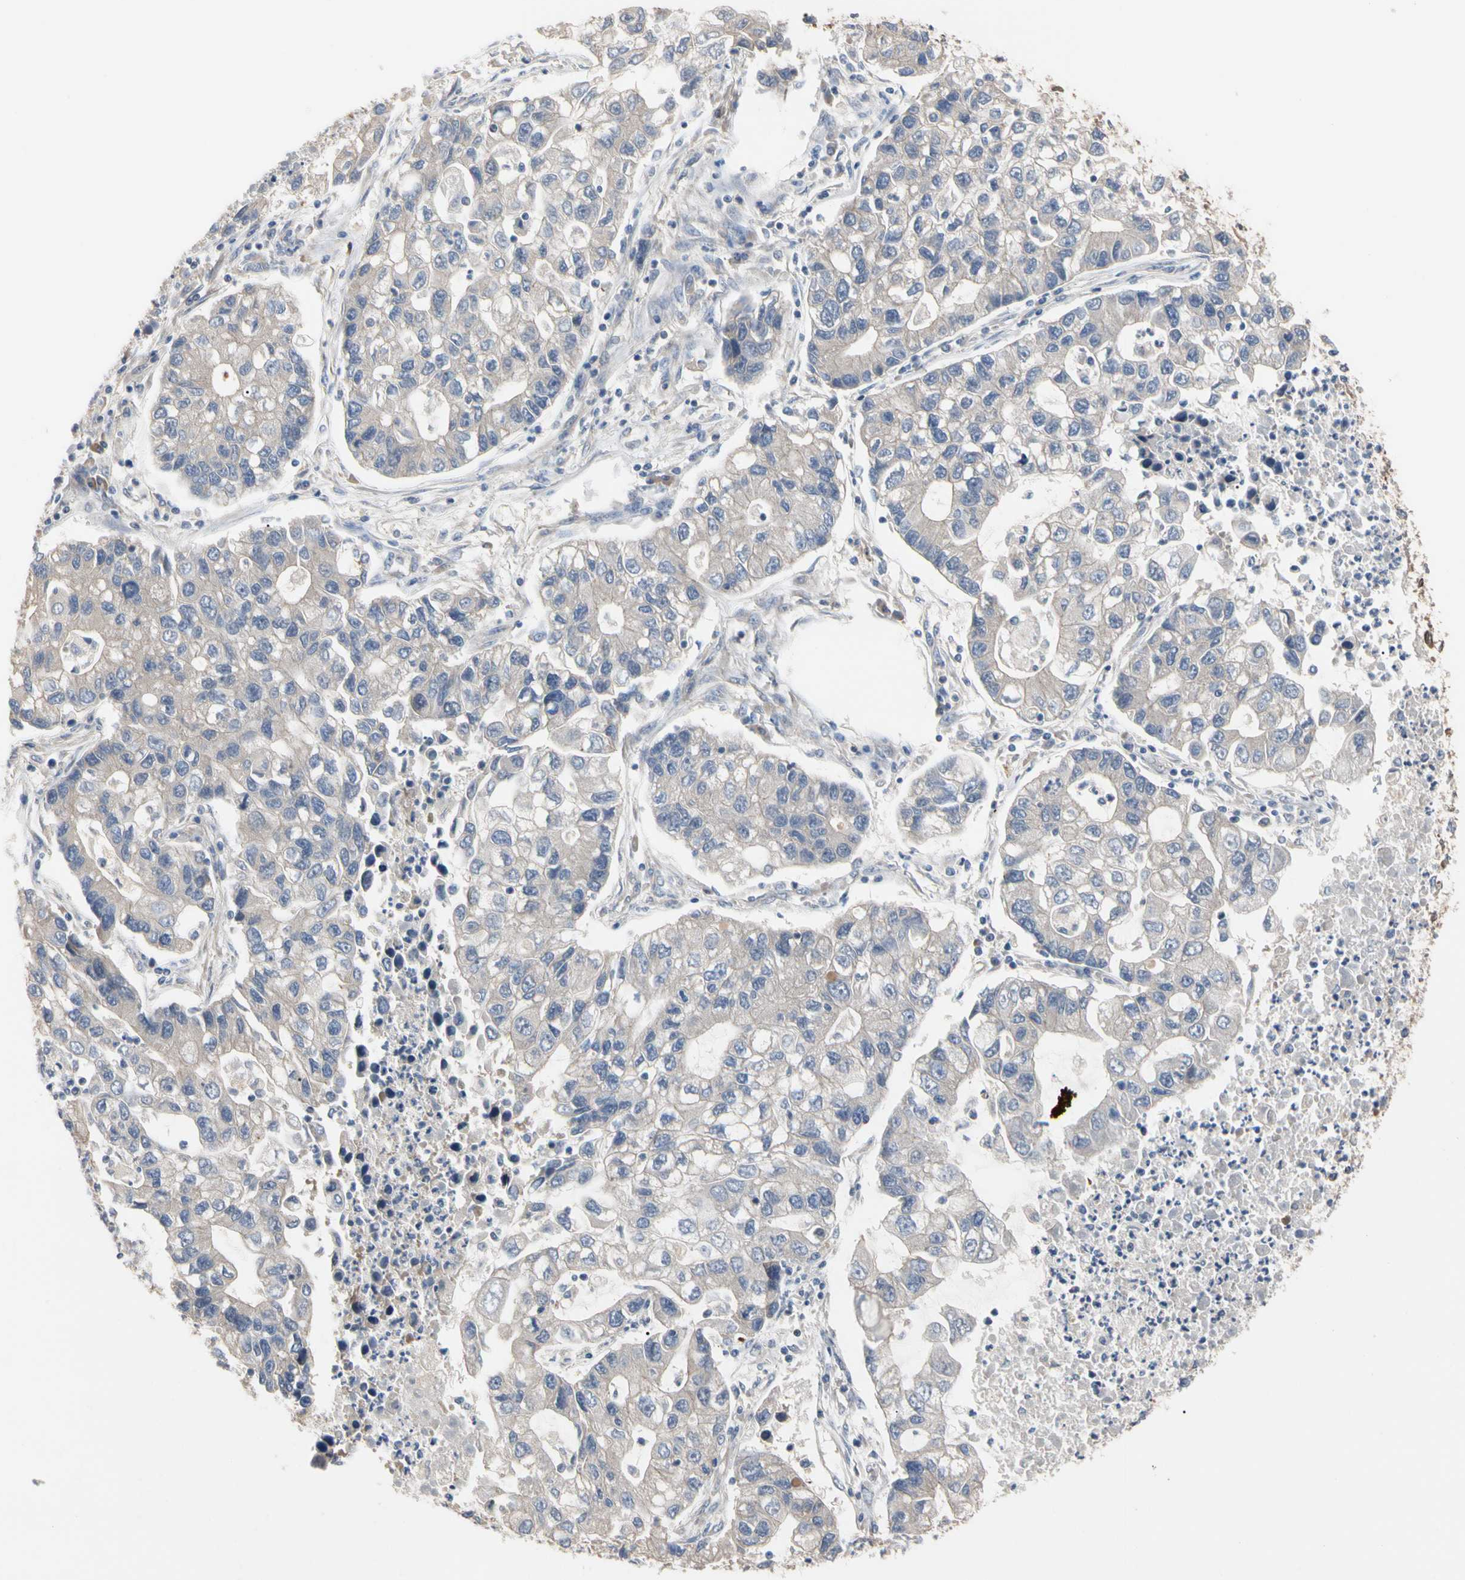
{"staining": {"intensity": "weak", "quantity": ">75%", "location": "cytoplasmic/membranous"}, "tissue": "lung cancer", "cell_type": "Tumor cells", "image_type": "cancer", "snomed": [{"axis": "morphology", "description": "Adenocarcinoma, NOS"}, {"axis": "topography", "description": "Lung"}], "caption": "The micrograph displays staining of lung cancer (adenocarcinoma), revealing weak cytoplasmic/membranous protein staining (brown color) within tumor cells.", "gene": "DPP8", "patient": {"sex": "female", "age": 51}}